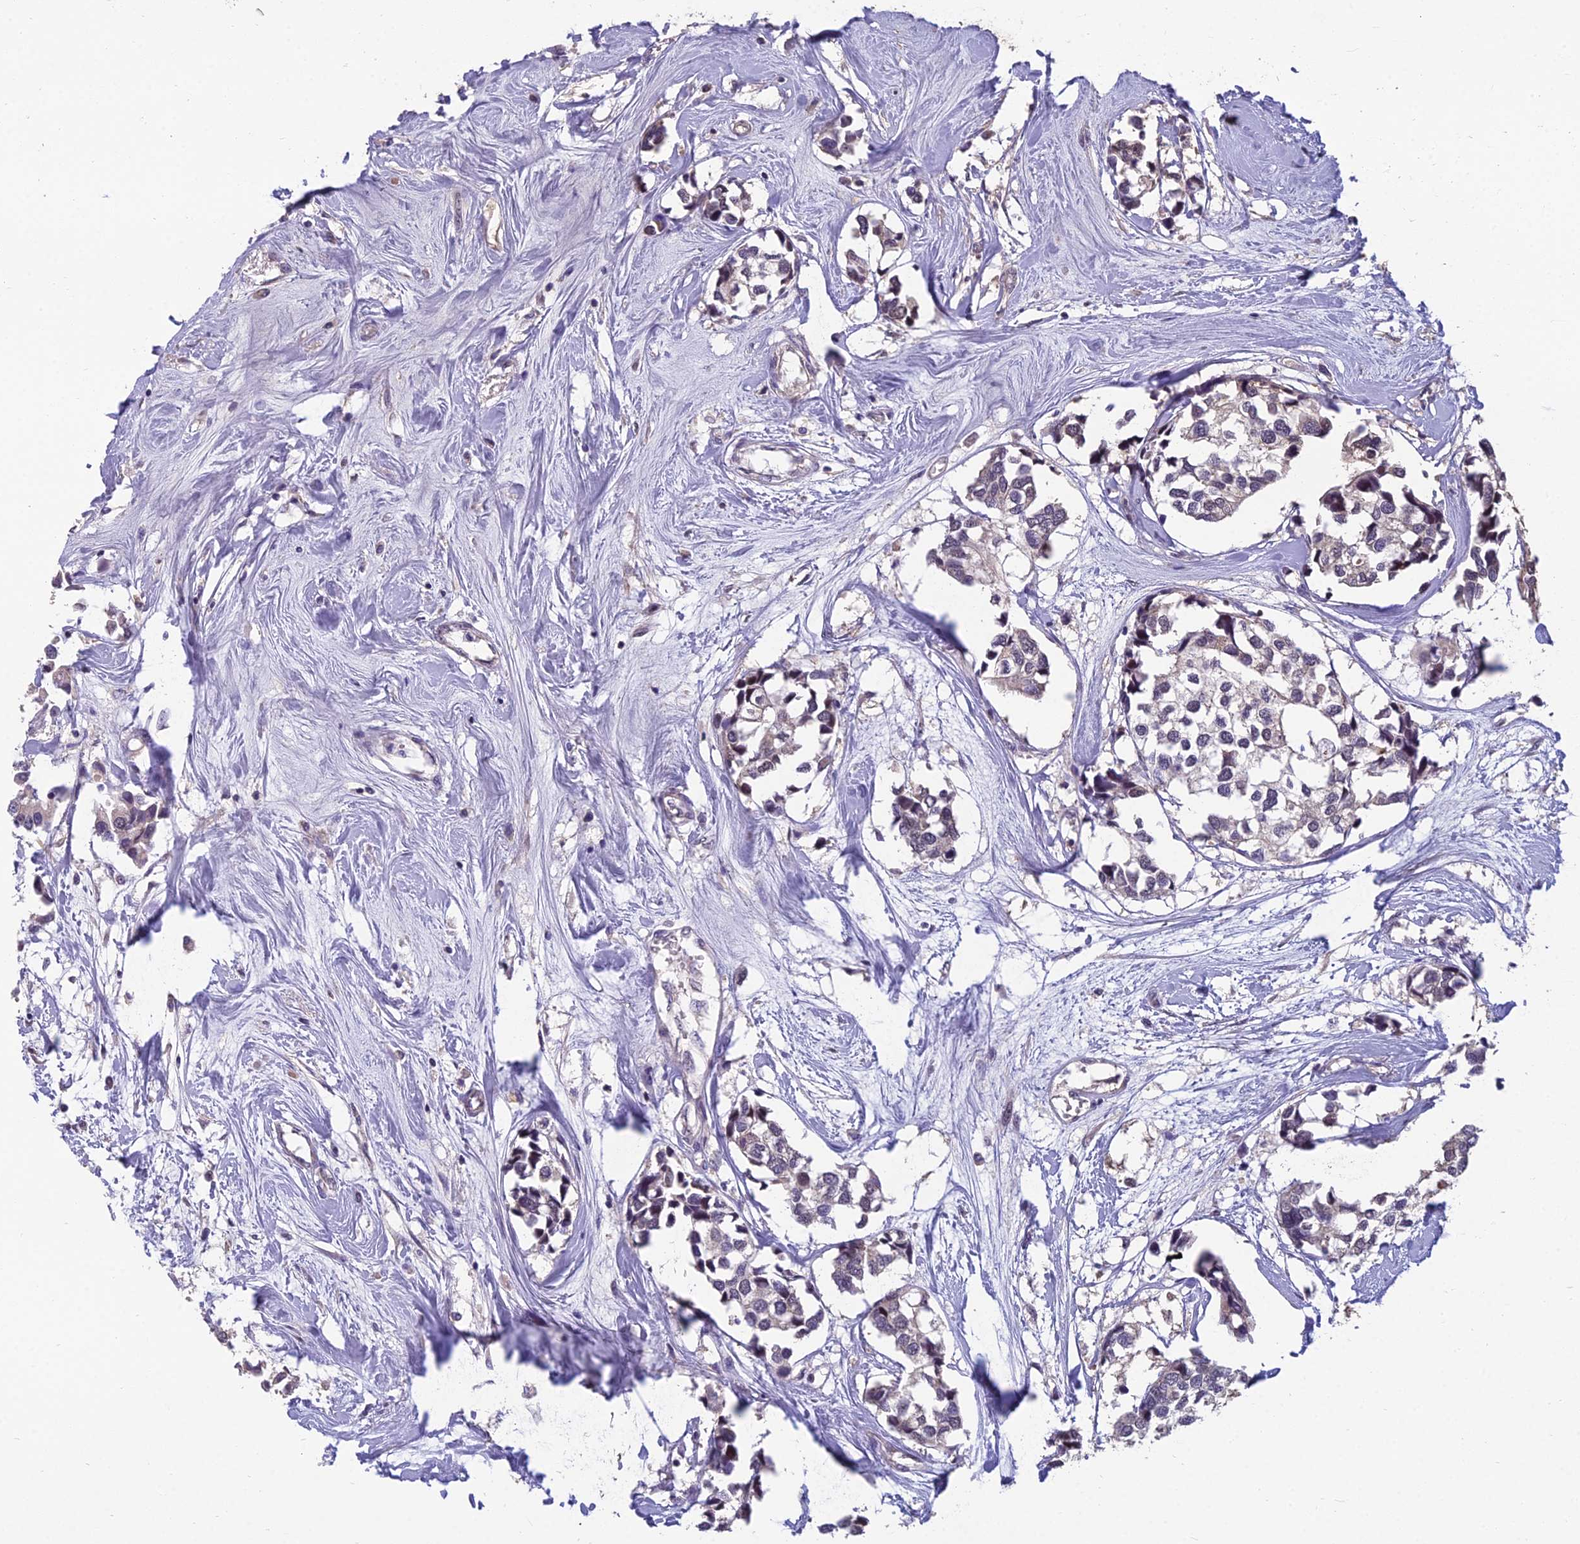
{"staining": {"intensity": "negative", "quantity": "none", "location": "none"}, "tissue": "breast cancer", "cell_type": "Tumor cells", "image_type": "cancer", "snomed": [{"axis": "morphology", "description": "Duct carcinoma"}, {"axis": "topography", "description": "Breast"}], "caption": "Tumor cells show no significant staining in breast intraductal carcinoma.", "gene": "GRWD1", "patient": {"sex": "female", "age": 83}}